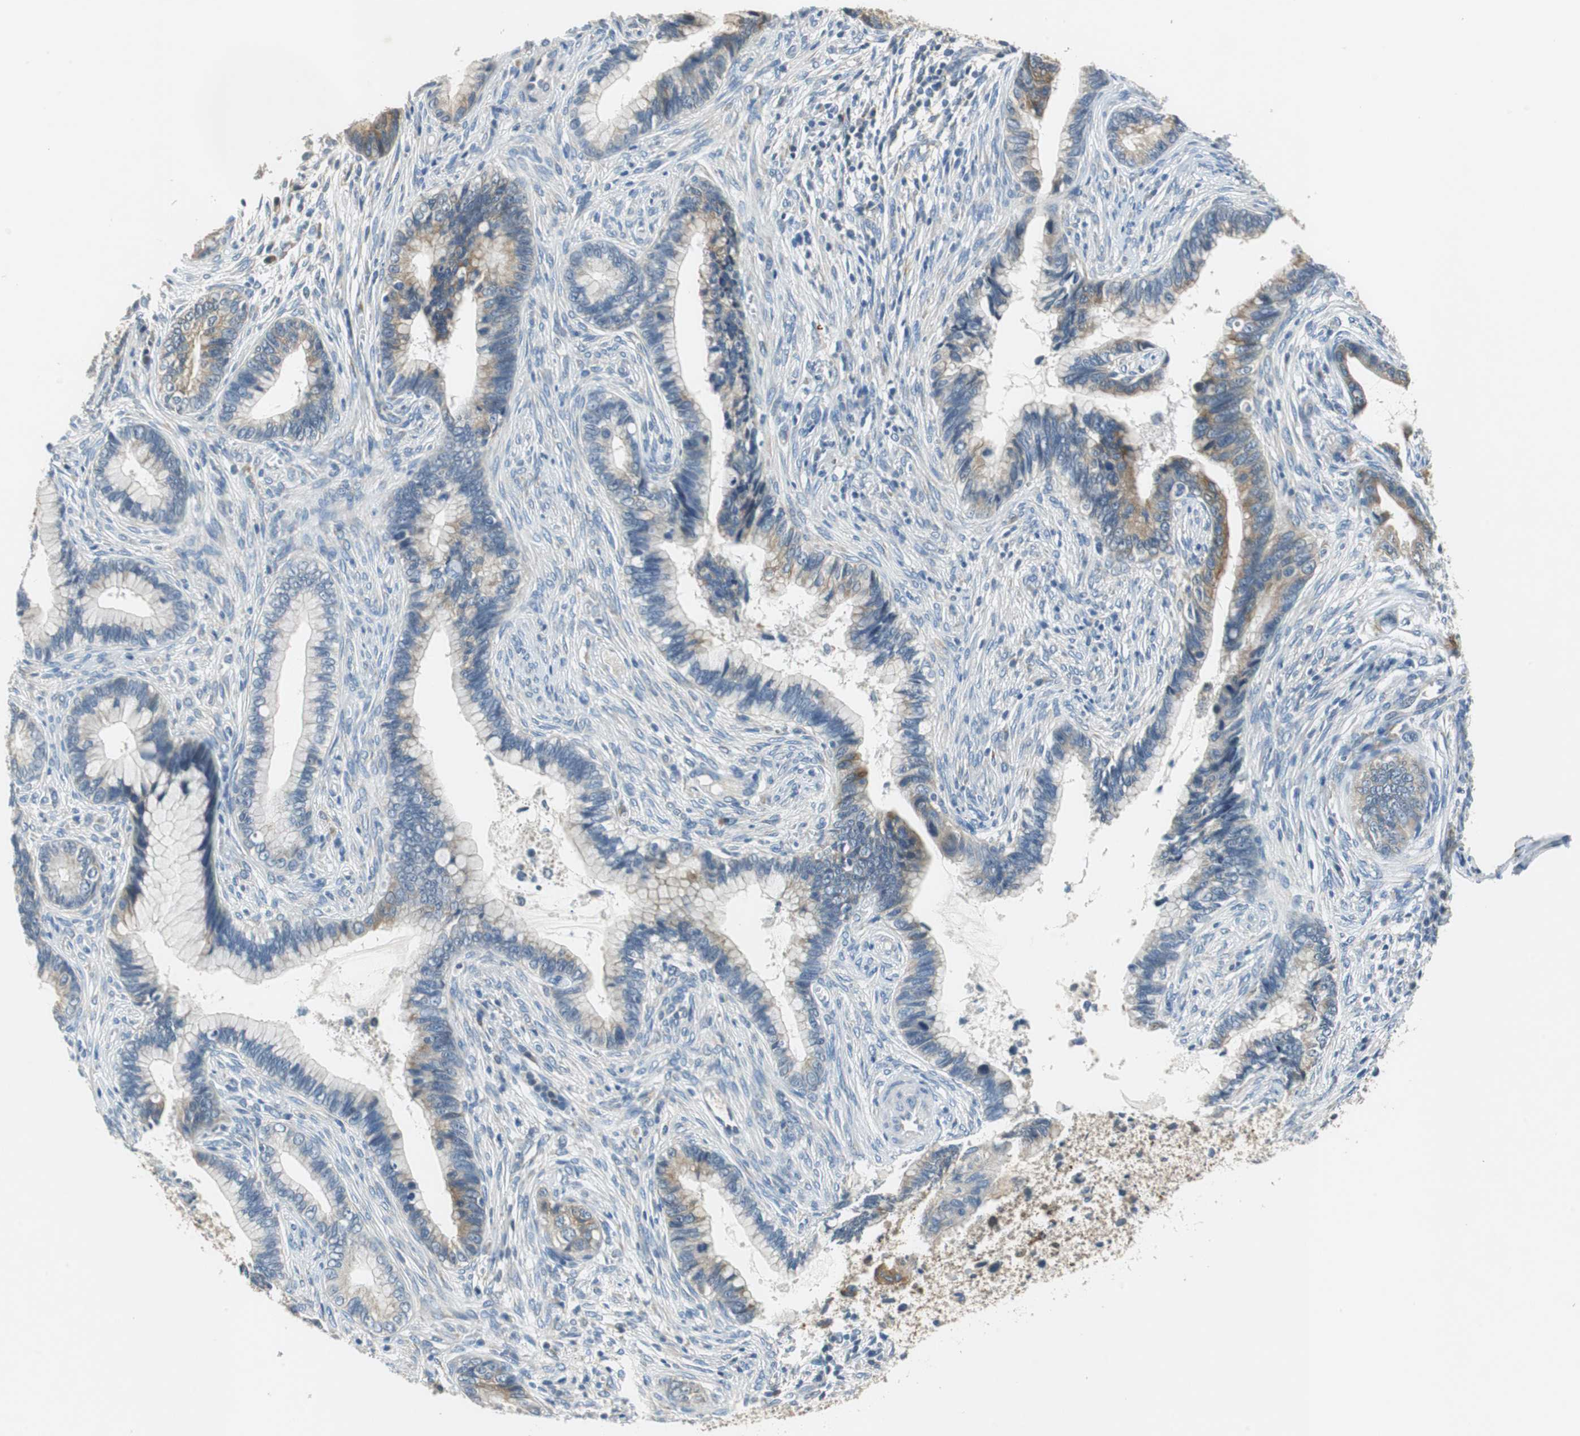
{"staining": {"intensity": "moderate", "quantity": "<25%", "location": "cytoplasmic/membranous"}, "tissue": "cervical cancer", "cell_type": "Tumor cells", "image_type": "cancer", "snomed": [{"axis": "morphology", "description": "Adenocarcinoma, NOS"}, {"axis": "topography", "description": "Cervix"}], "caption": "DAB (3,3'-diaminobenzidine) immunohistochemical staining of human cervical cancer (adenocarcinoma) reveals moderate cytoplasmic/membranous protein staining in approximately <25% of tumor cells.", "gene": "FADS2", "patient": {"sex": "female", "age": 44}}